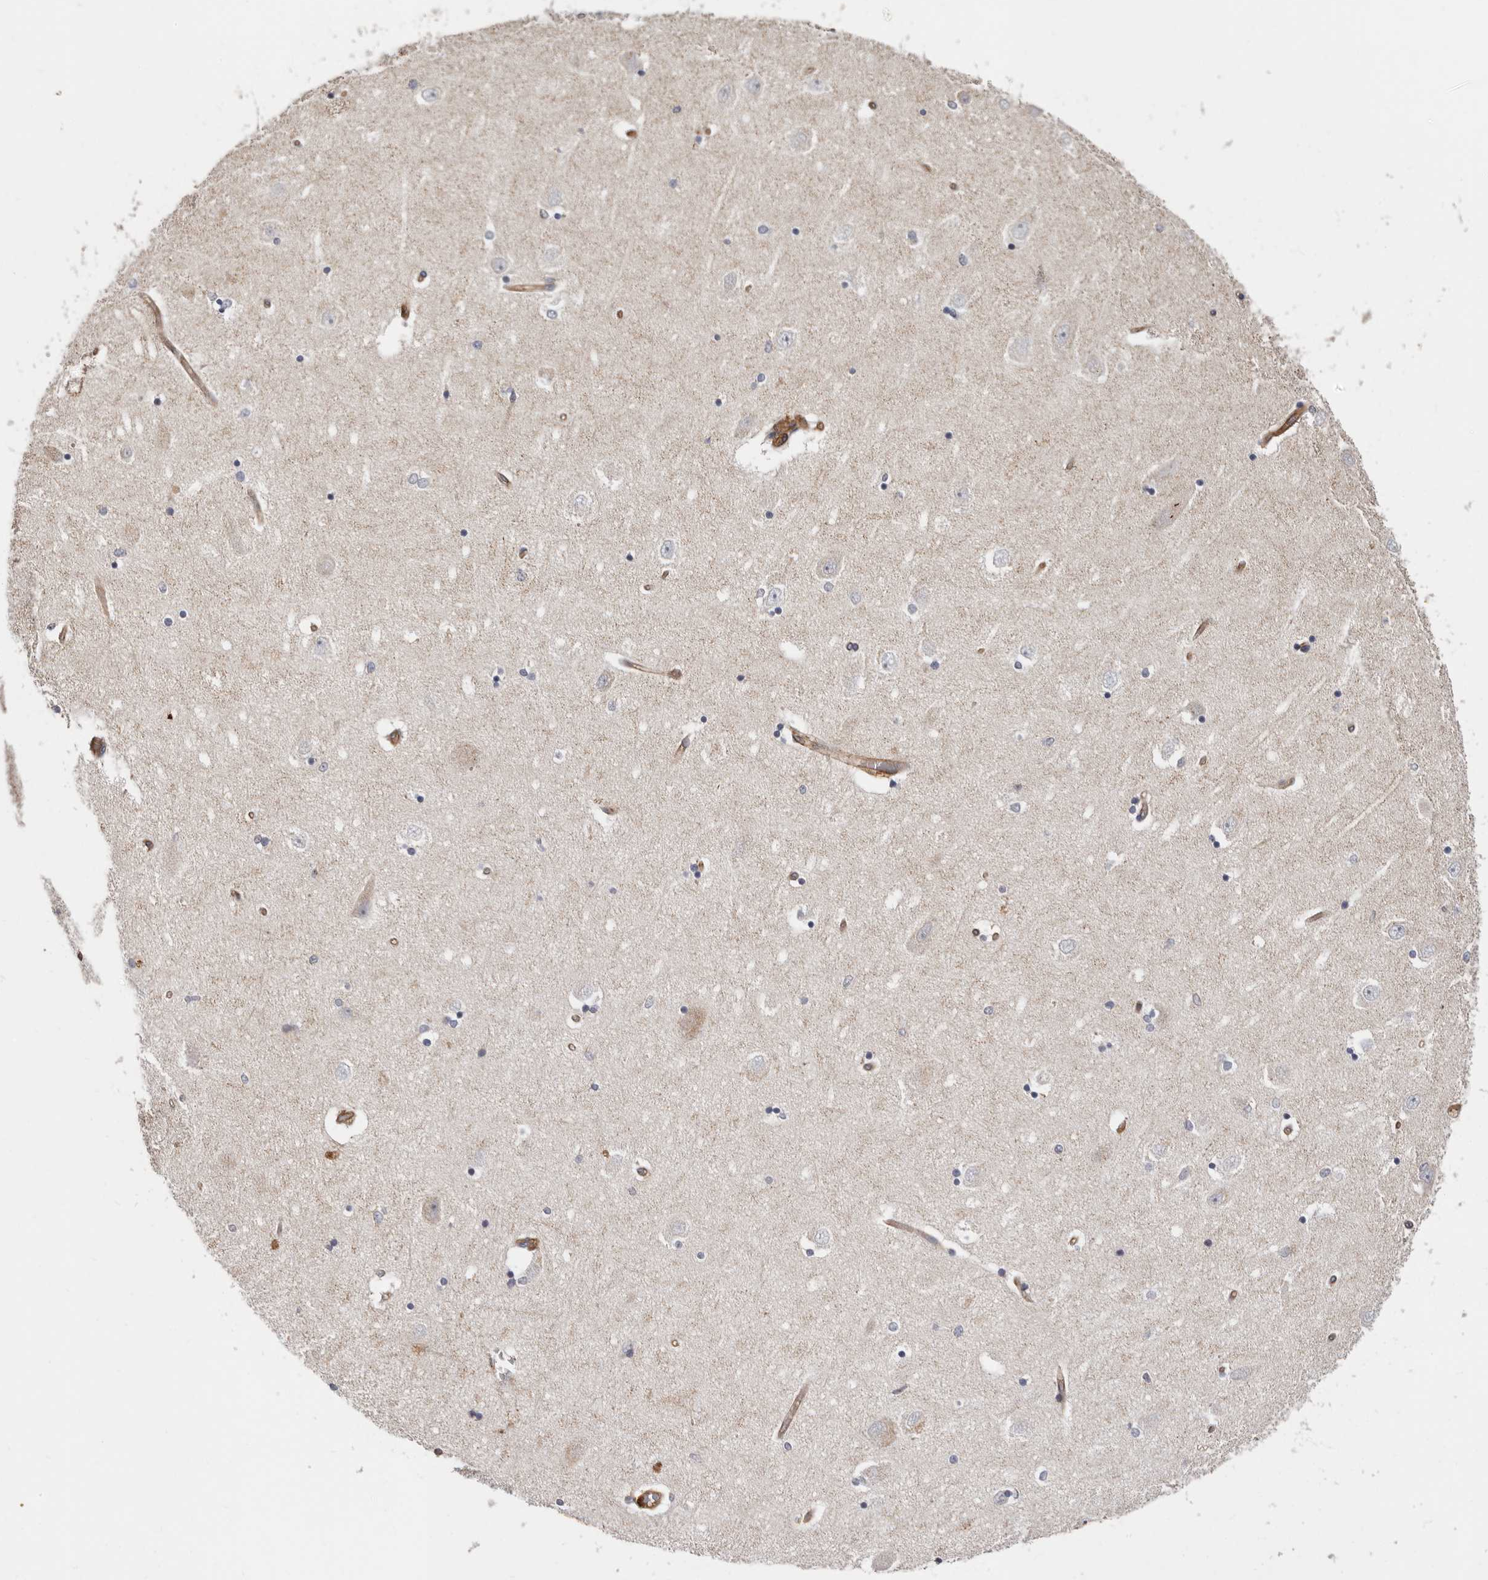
{"staining": {"intensity": "negative", "quantity": "none", "location": "none"}, "tissue": "hippocampus", "cell_type": "Glial cells", "image_type": "normal", "snomed": [{"axis": "morphology", "description": "Normal tissue, NOS"}, {"axis": "topography", "description": "Hippocampus"}], "caption": "The immunohistochemistry histopathology image has no significant expression in glial cells of hippocampus.", "gene": "TMC7", "patient": {"sex": "female", "age": 54}}